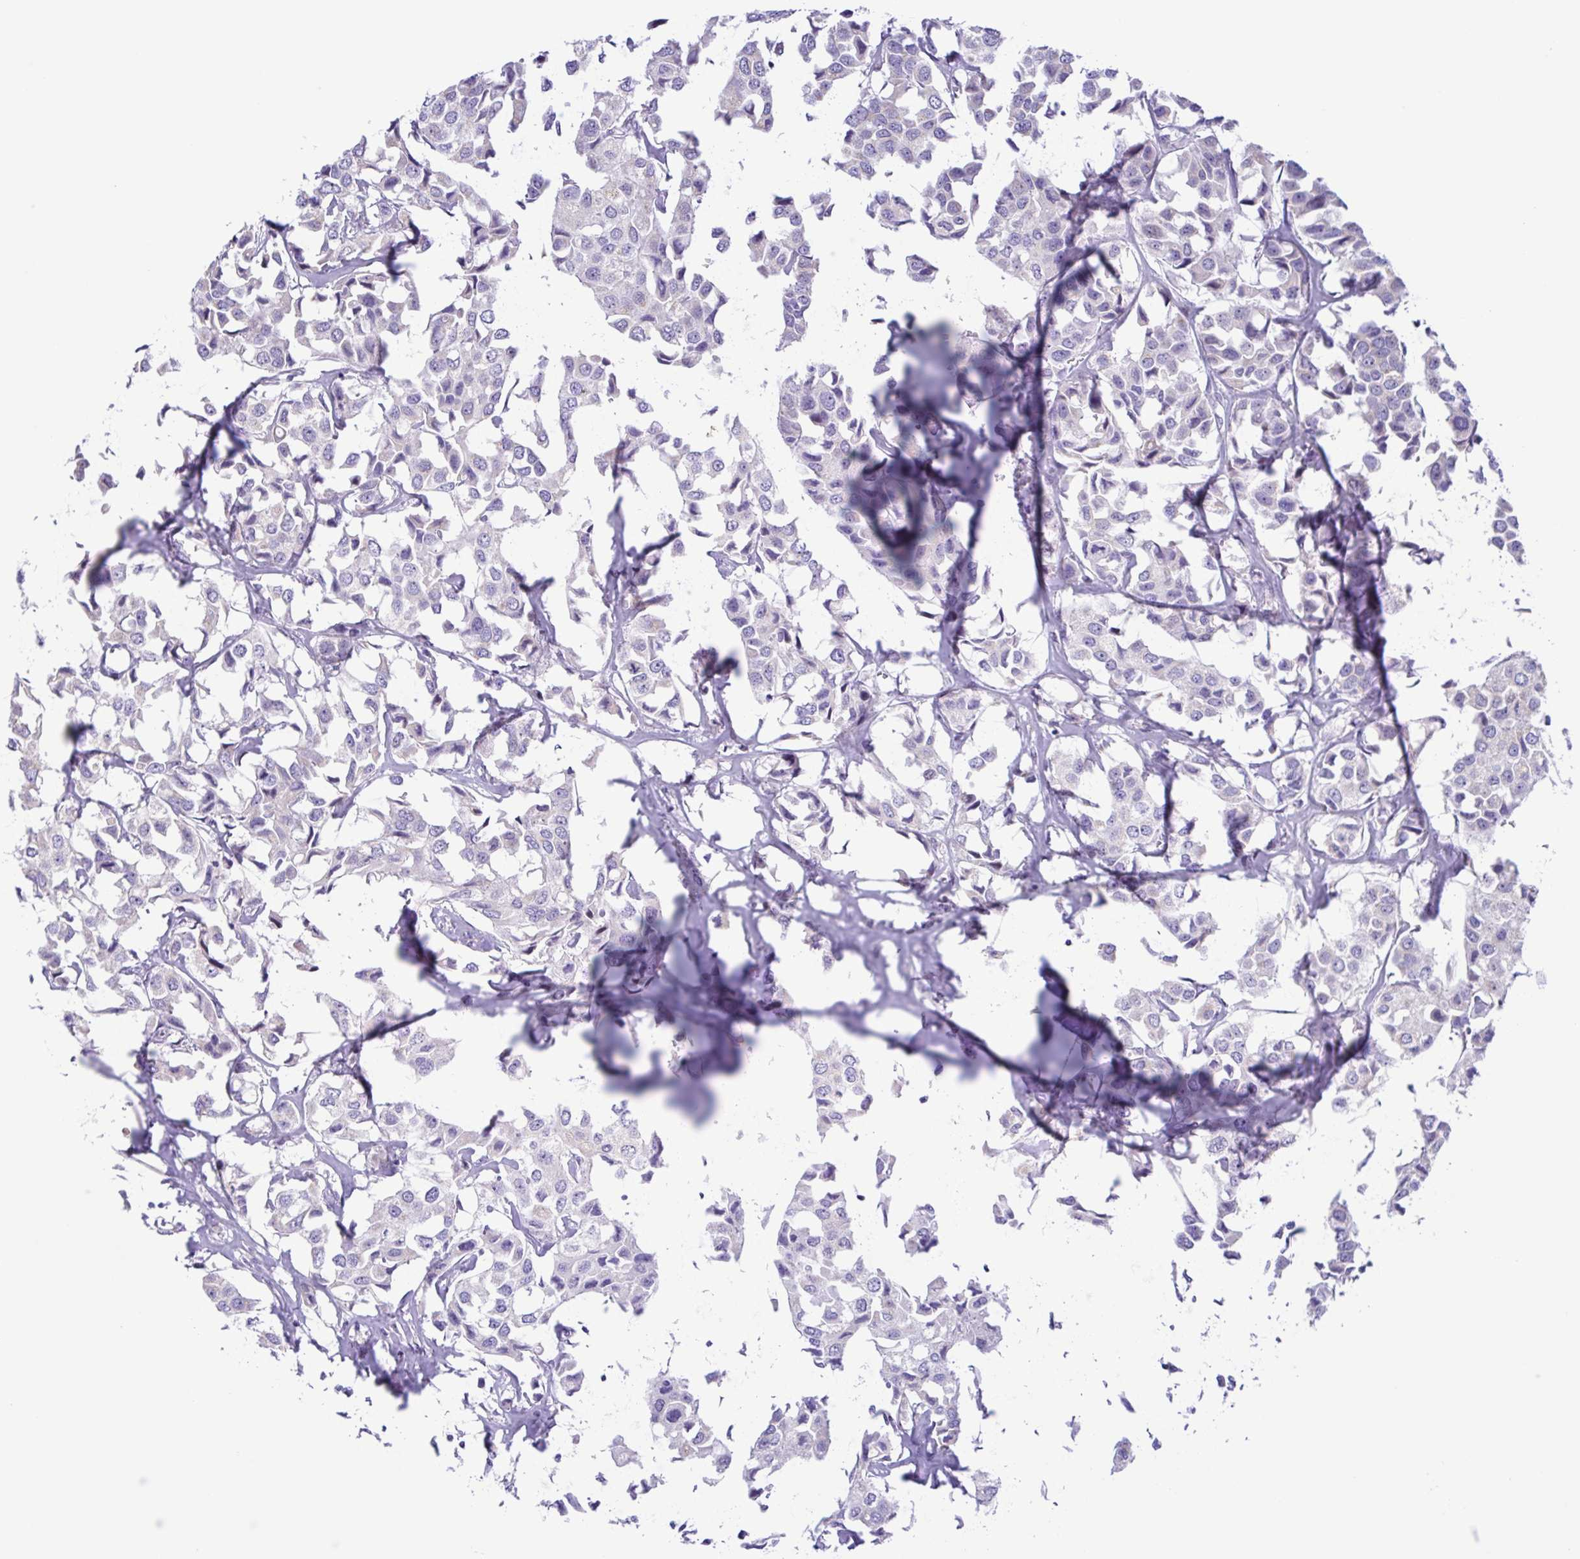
{"staining": {"intensity": "negative", "quantity": "none", "location": "none"}, "tissue": "breast cancer", "cell_type": "Tumor cells", "image_type": "cancer", "snomed": [{"axis": "morphology", "description": "Duct carcinoma"}, {"axis": "topography", "description": "Breast"}], "caption": "Immunohistochemical staining of human breast intraductal carcinoma reveals no significant positivity in tumor cells.", "gene": "TGM3", "patient": {"sex": "female", "age": 80}}